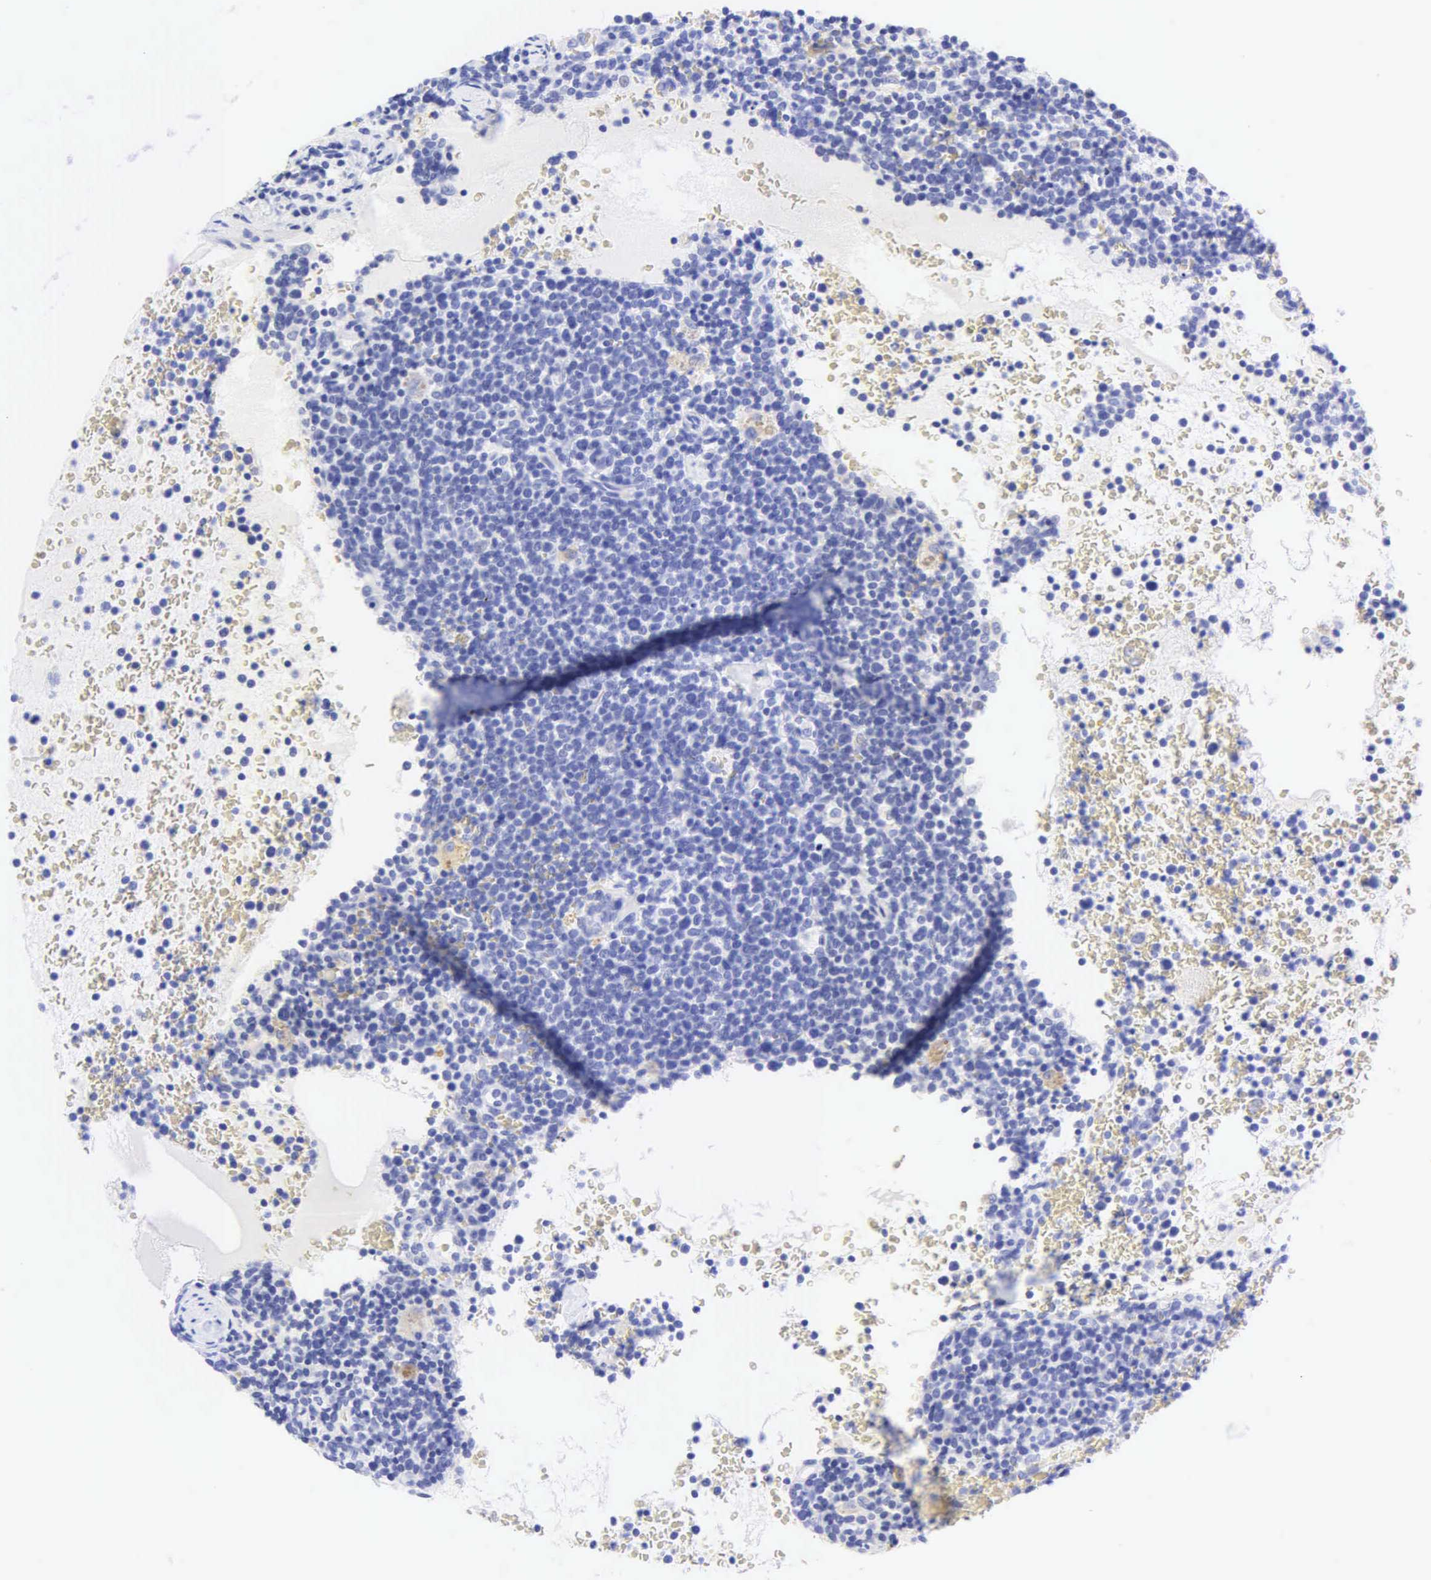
{"staining": {"intensity": "negative", "quantity": "none", "location": "none"}, "tissue": "lymphoma", "cell_type": "Tumor cells", "image_type": "cancer", "snomed": [{"axis": "morphology", "description": "Malignant lymphoma, non-Hodgkin's type, High grade"}, {"axis": "topography", "description": "Lymph node"}], "caption": "An image of human lymphoma is negative for staining in tumor cells.", "gene": "KRT20", "patient": {"sex": "female", "age": 76}}